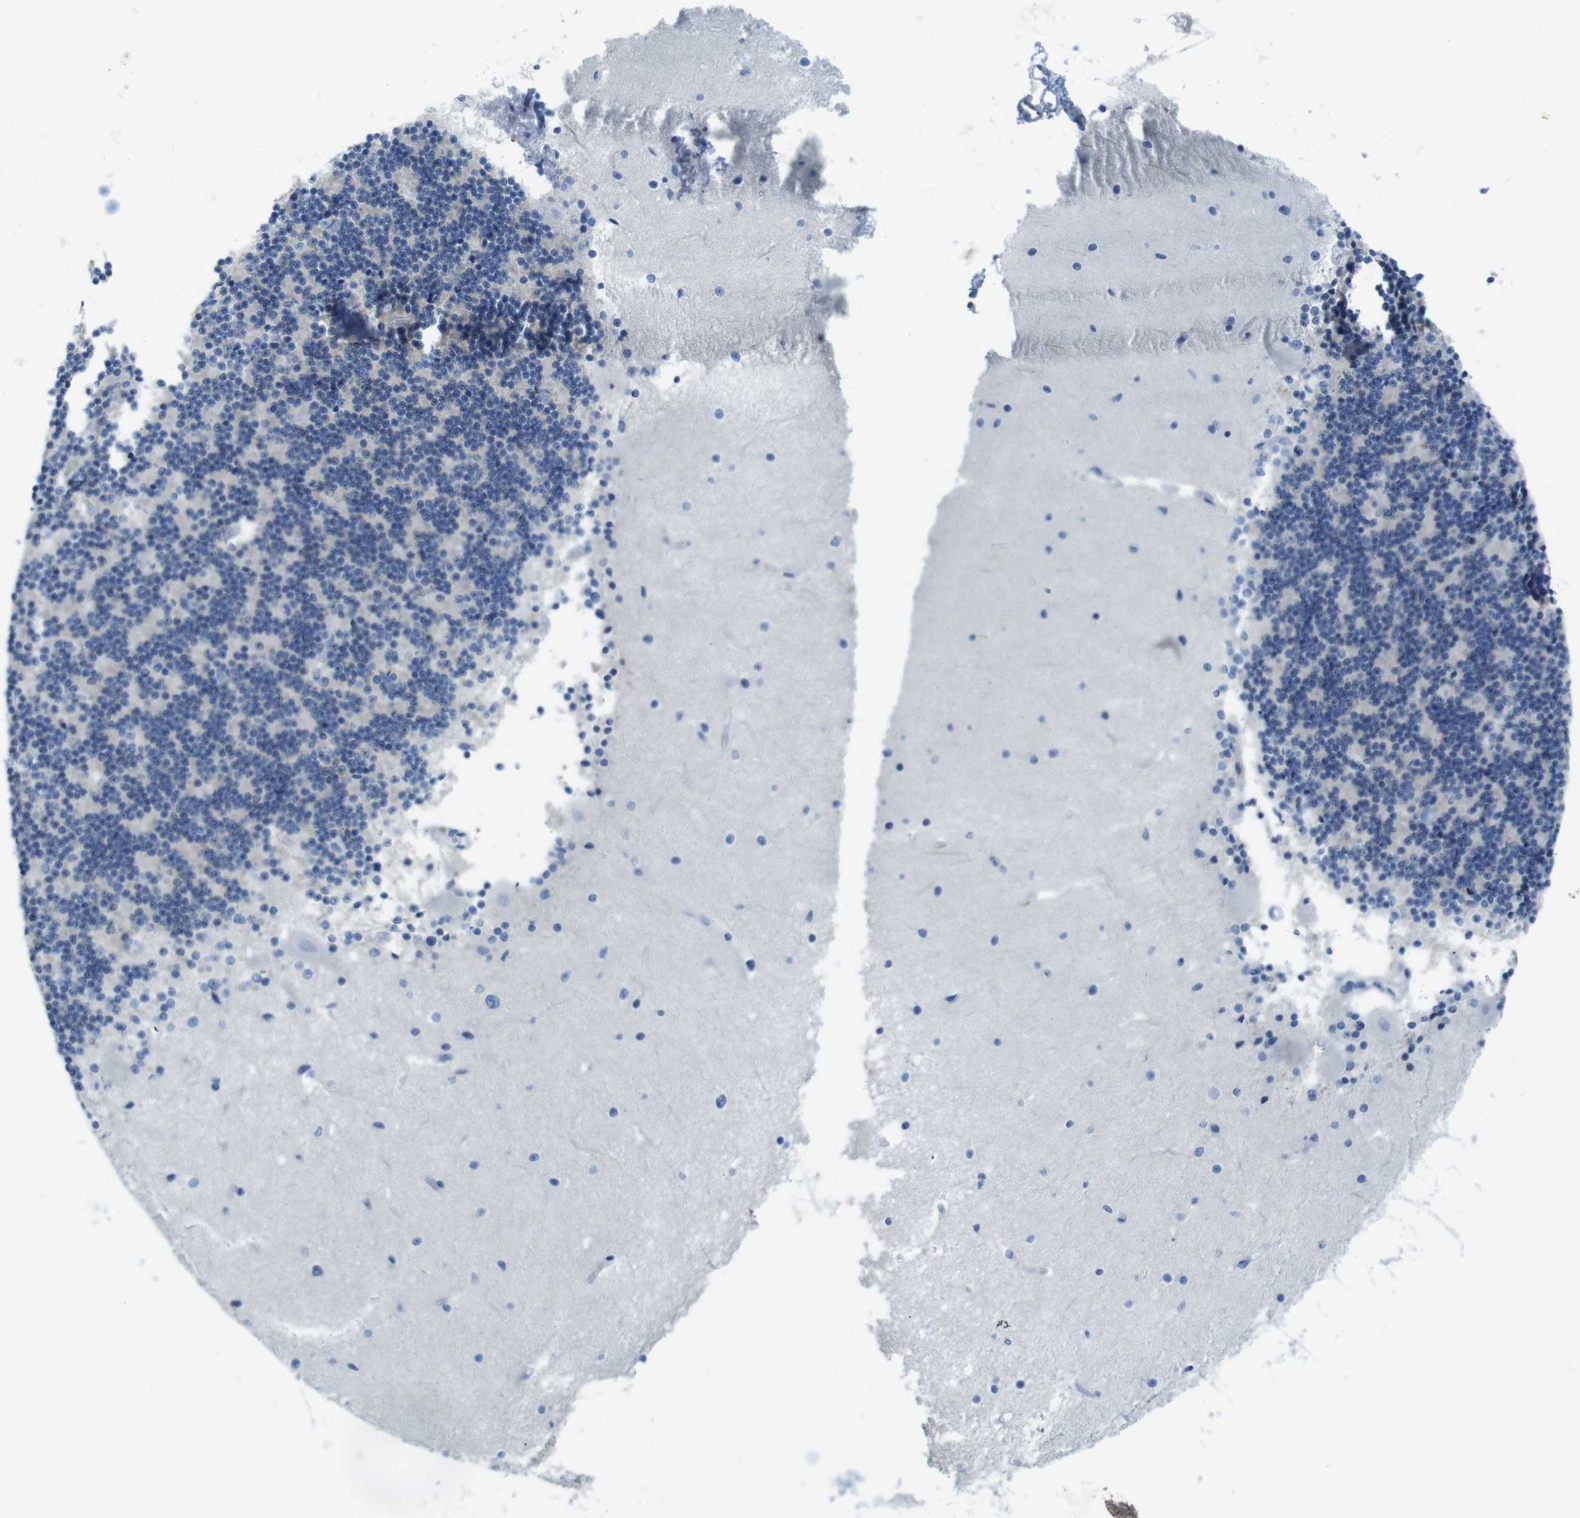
{"staining": {"intensity": "negative", "quantity": "none", "location": "none"}, "tissue": "cerebellum", "cell_type": "Cells in granular layer", "image_type": "normal", "snomed": [{"axis": "morphology", "description": "Normal tissue, NOS"}, {"axis": "topography", "description": "Cerebellum"}], "caption": "Unremarkable cerebellum was stained to show a protein in brown. There is no significant expression in cells in granular layer. (DAB immunohistochemistry (IHC) with hematoxylin counter stain).", "gene": "ASIC5", "patient": {"sex": "female", "age": 54}}